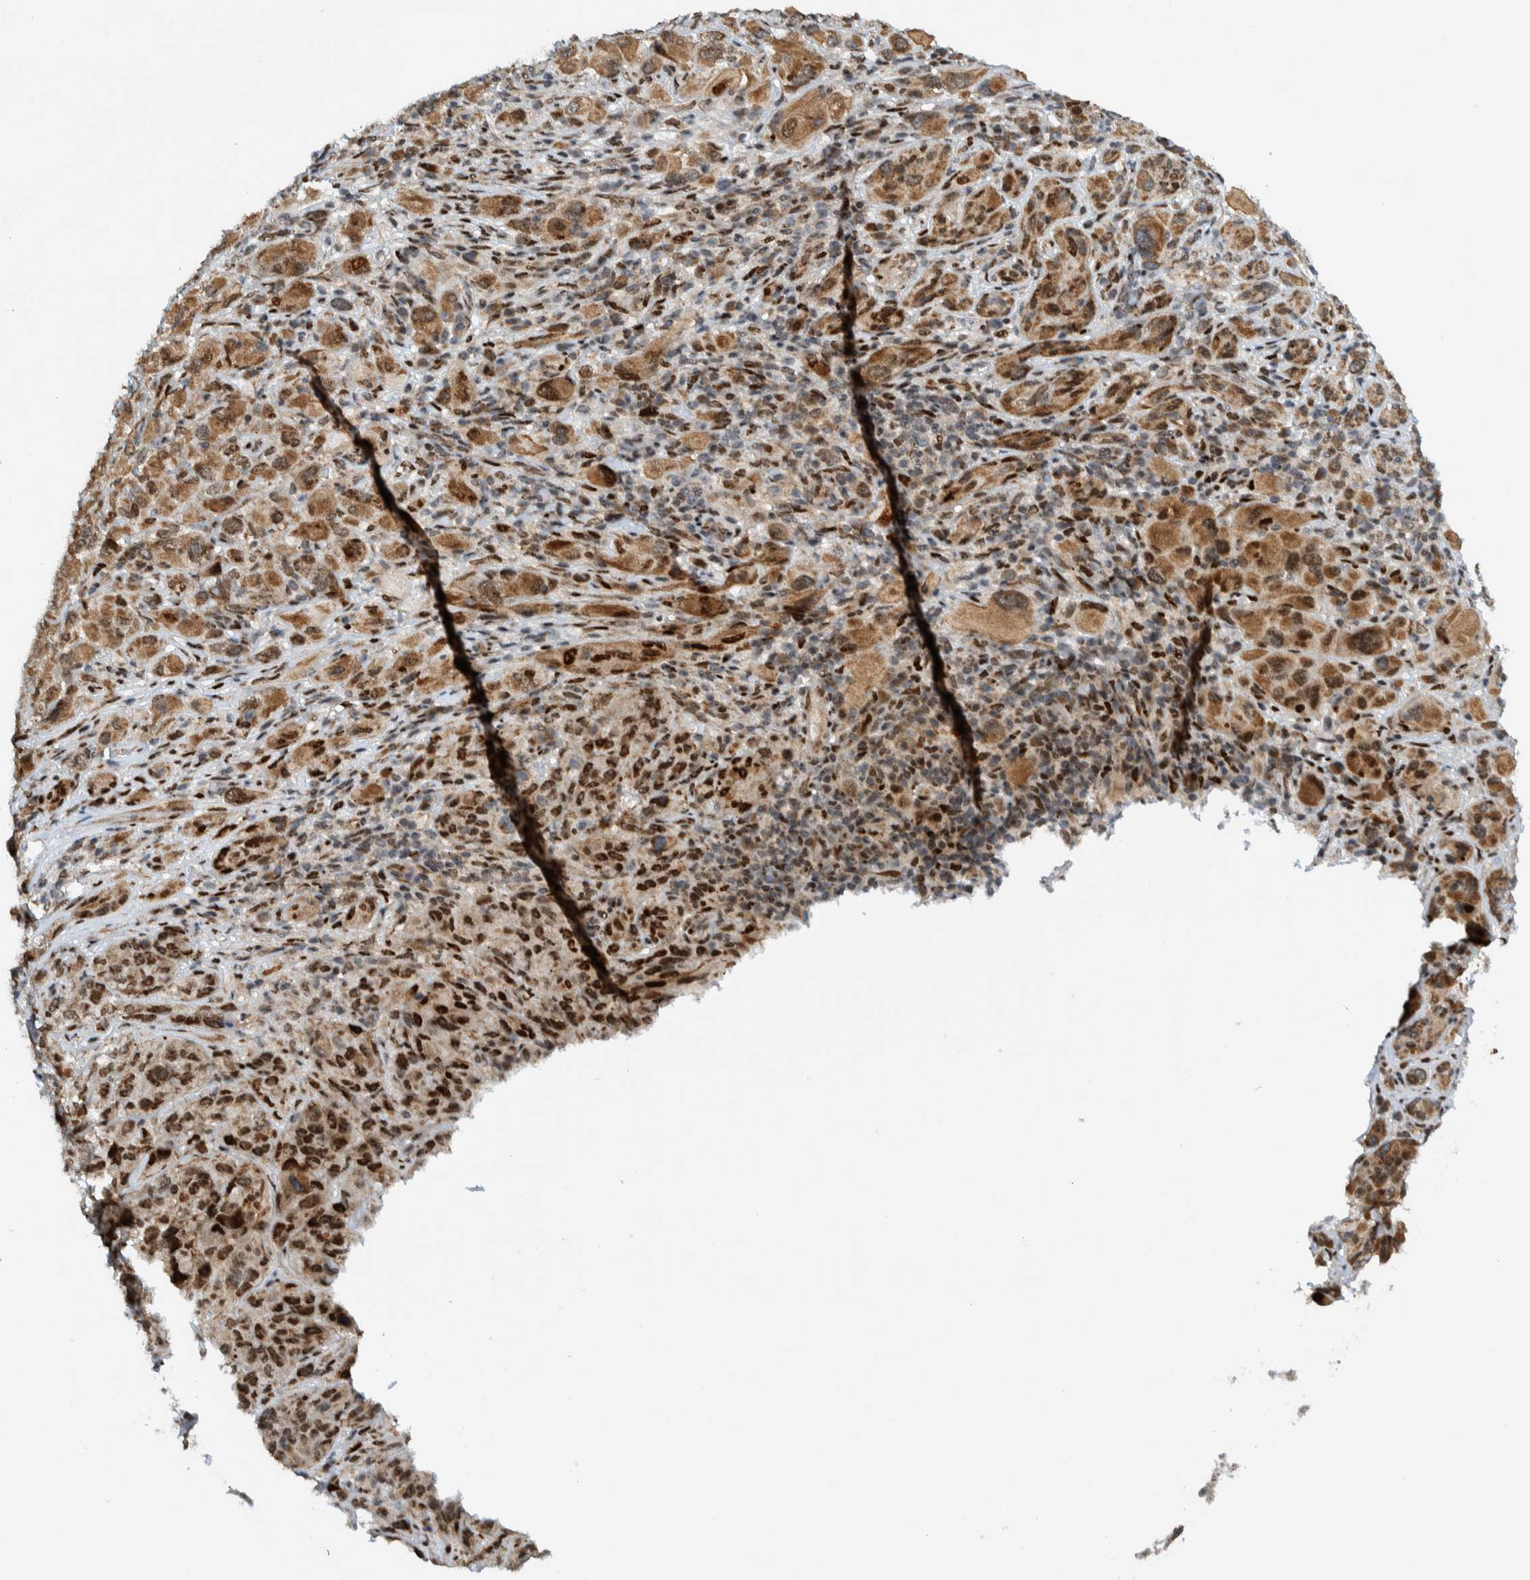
{"staining": {"intensity": "moderate", "quantity": ">75%", "location": "cytoplasmic/membranous,nuclear"}, "tissue": "melanoma", "cell_type": "Tumor cells", "image_type": "cancer", "snomed": [{"axis": "morphology", "description": "Malignant melanoma, NOS"}, {"axis": "topography", "description": "Skin of head"}], "caption": "This image demonstrates immunohistochemistry (IHC) staining of melanoma, with medium moderate cytoplasmic/membranous and nuclear staining in about >75% of tumor cells.", "gene": "CCDC57", "patient": {"sex": "male", "age": 96}}